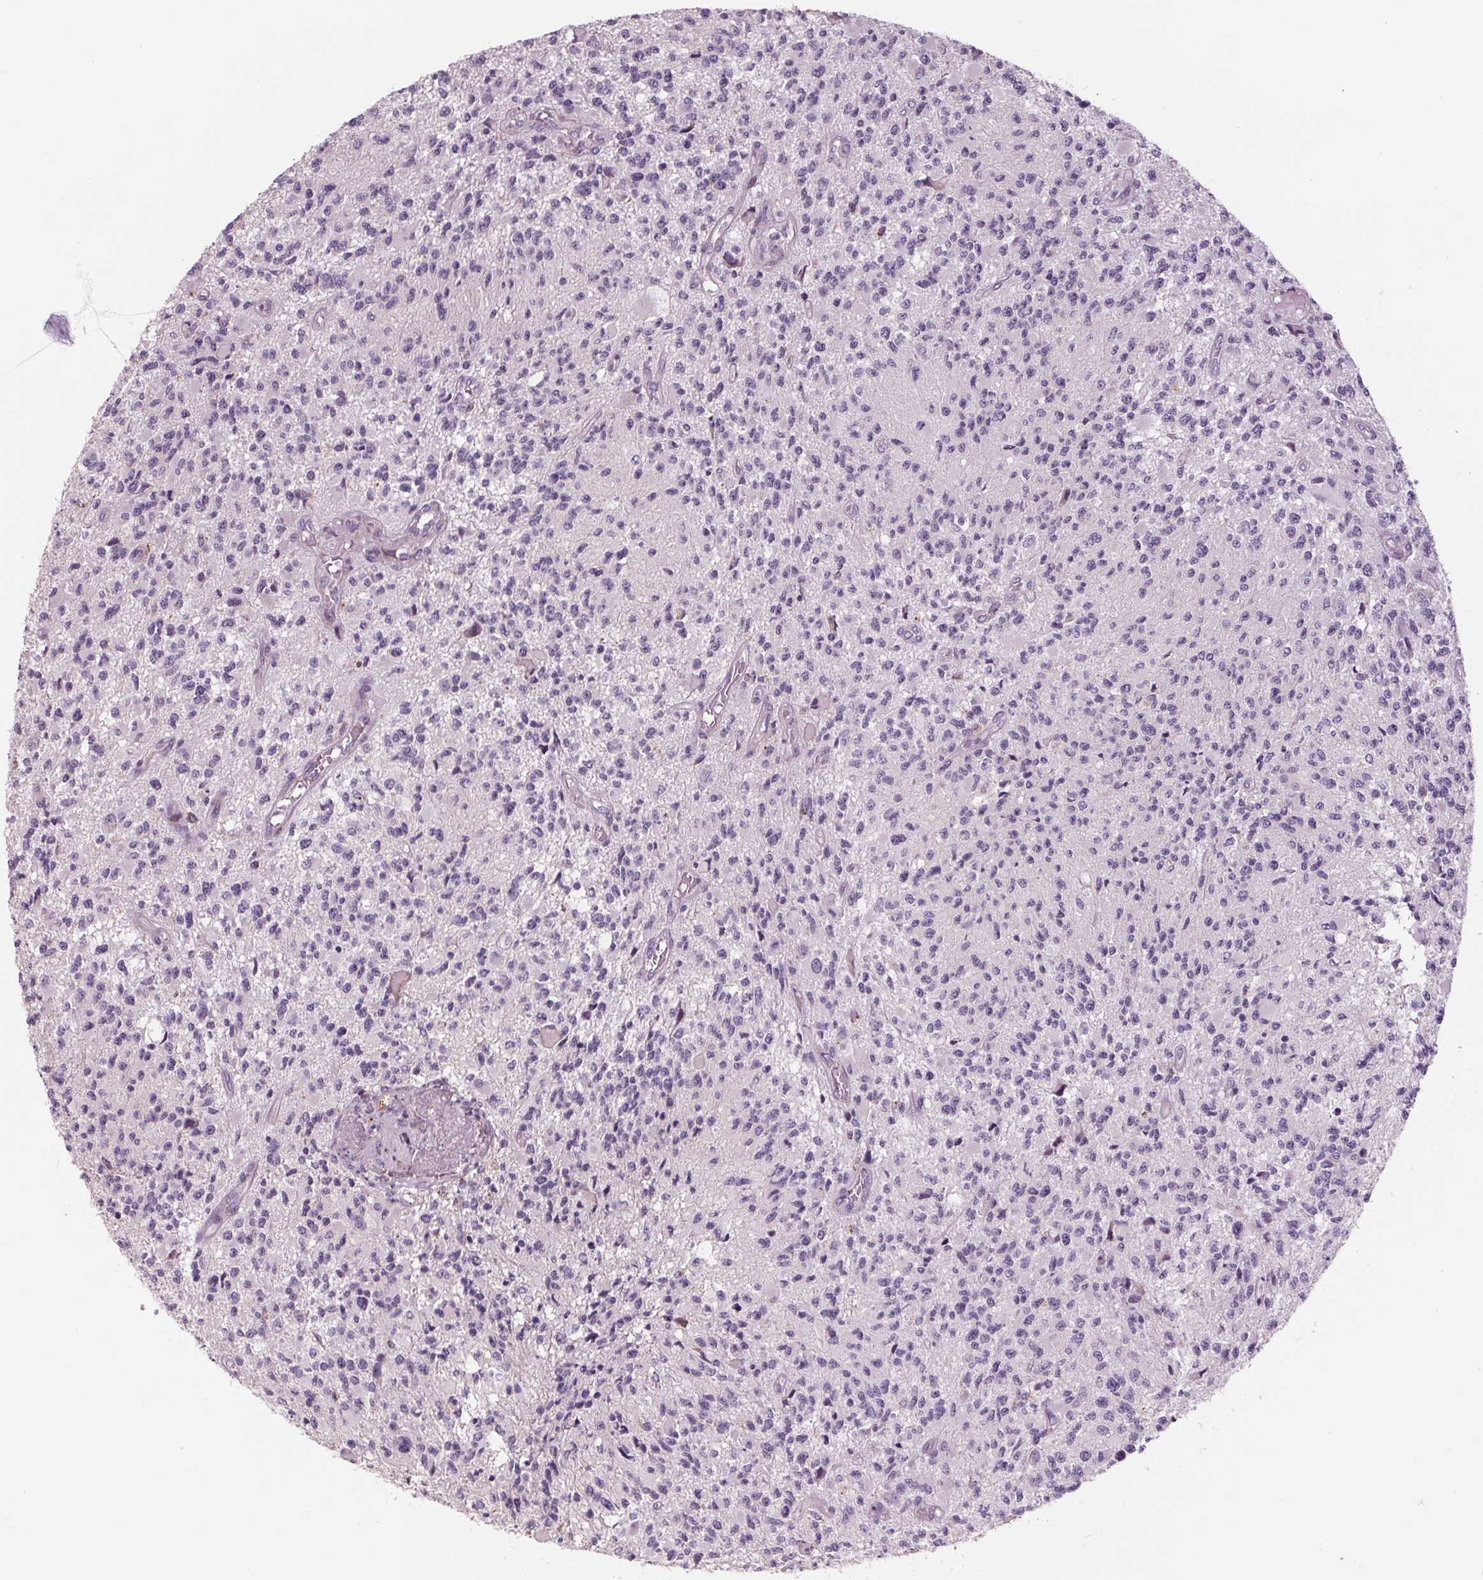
{"staining": {"intensity": "negative", "quantity": "none", "location": "none"}, "tissue": "glioma", "cell_type": "Tumor cells", "image_type": "cancer", "snomed": [{"axis": "morphology", "description": "Glioma, malignant, High grade"}, {"axis": "topography", "description": "Brain"}], "caption": "The histopathology image exhibits no significant expression in tumor cells of malignant glioma (high-grade). (DAB immunohistochemistry with hematoxylin counter stain).", "gene": "SAMD5", "patient": {"sex": "female", "age": 63}}